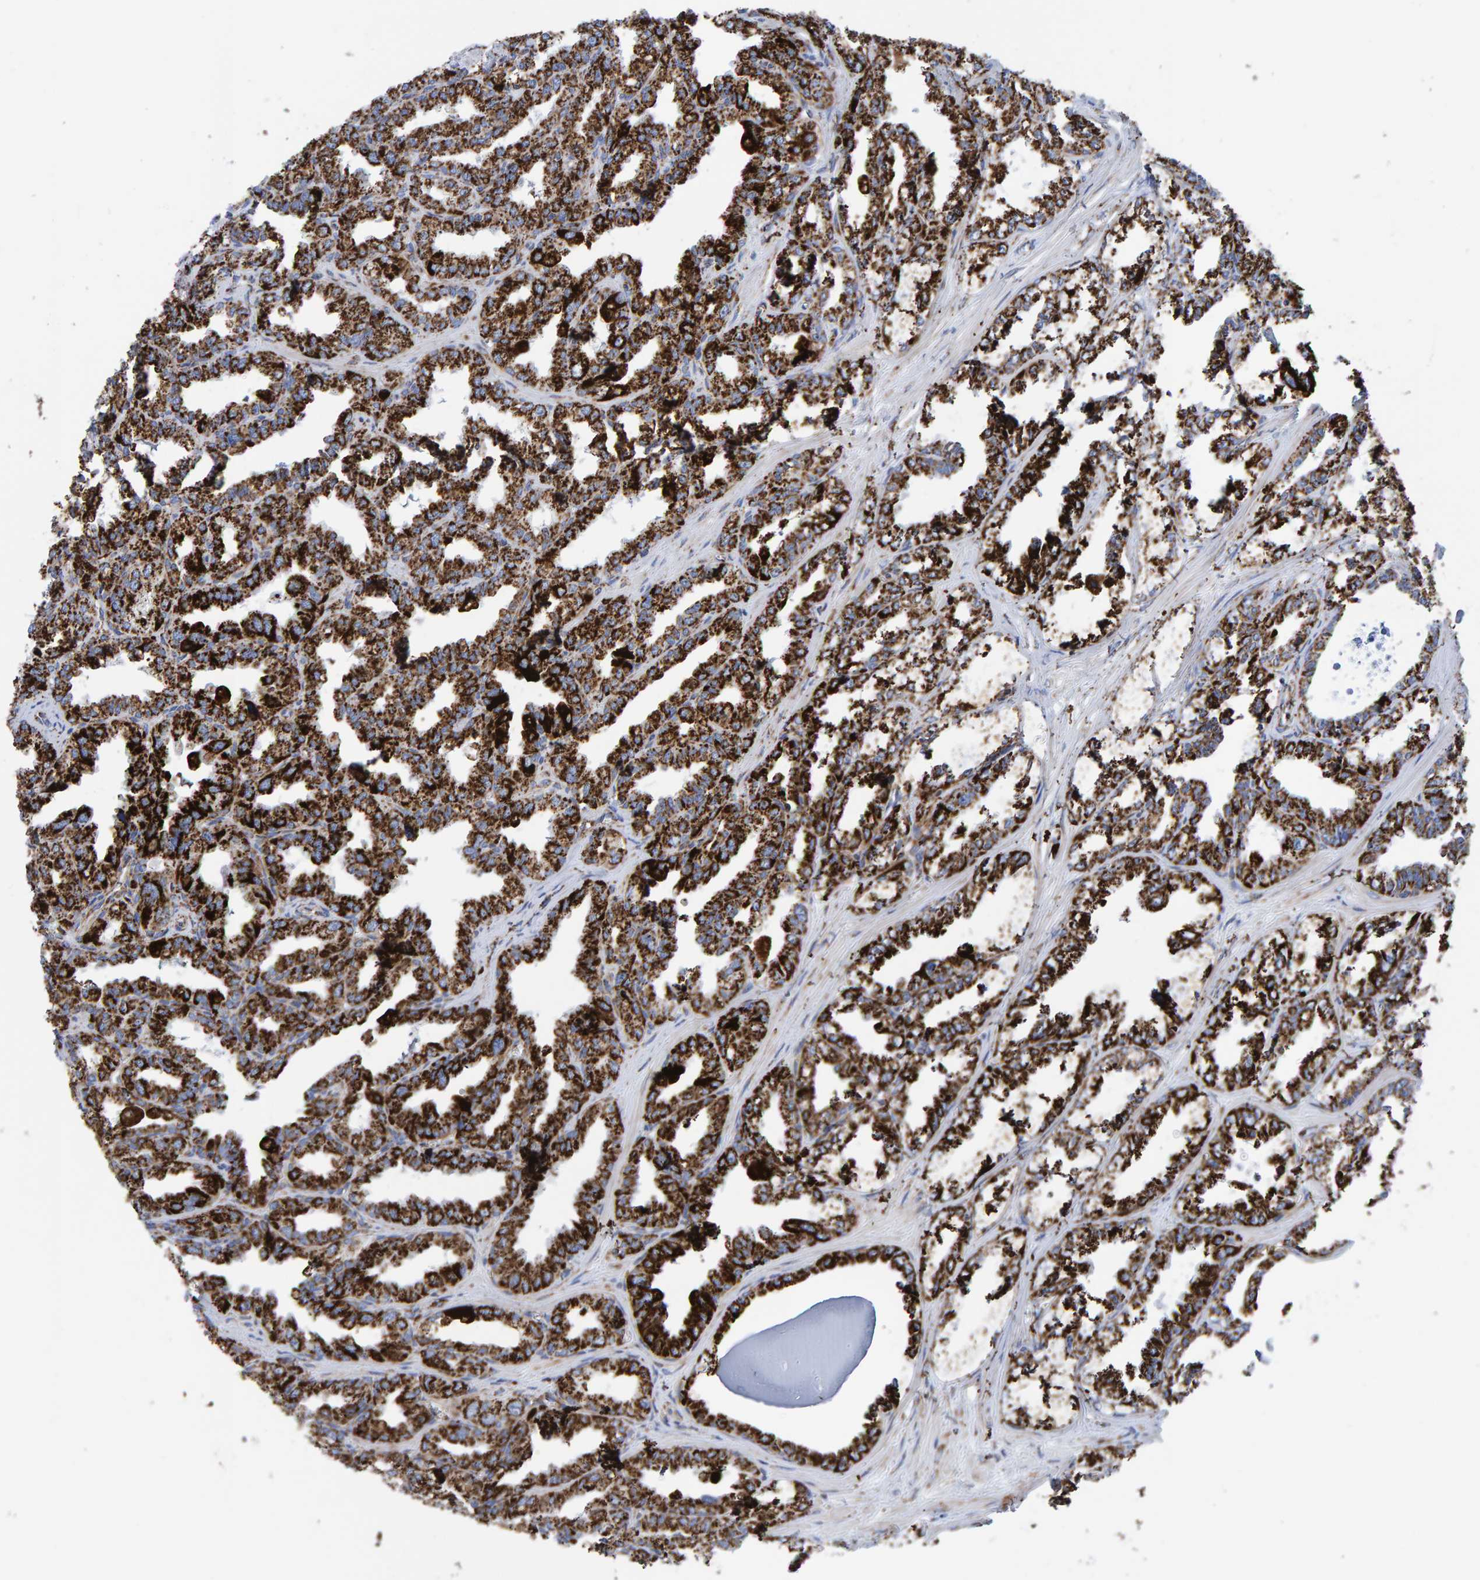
{"staining": {"intensity": "strong", "quantity": ">75%", "location": "cytoplasmic/membranous"}, "tissue": "seminal vesicle", "cell_type": "Glandular cells", "image_type": "normal", "snomed": [{"axis": "morphology", "description": "Normal tissue, NOS"}, {"axis": "topography", "description": "Prostate"}, {"axis": "topography", "description": "Seminal veicle"}], "caption": "The micrograph shows a brown stain indicating the presence of a protein in the cytoplasmic/membranous of glandular cells in seminal vesicle. (DAB = brown stain, brightfield microscopy at high magnification).", "gene": "ENSG00000262660", "patient": {"sex": "male", "age": 51}}